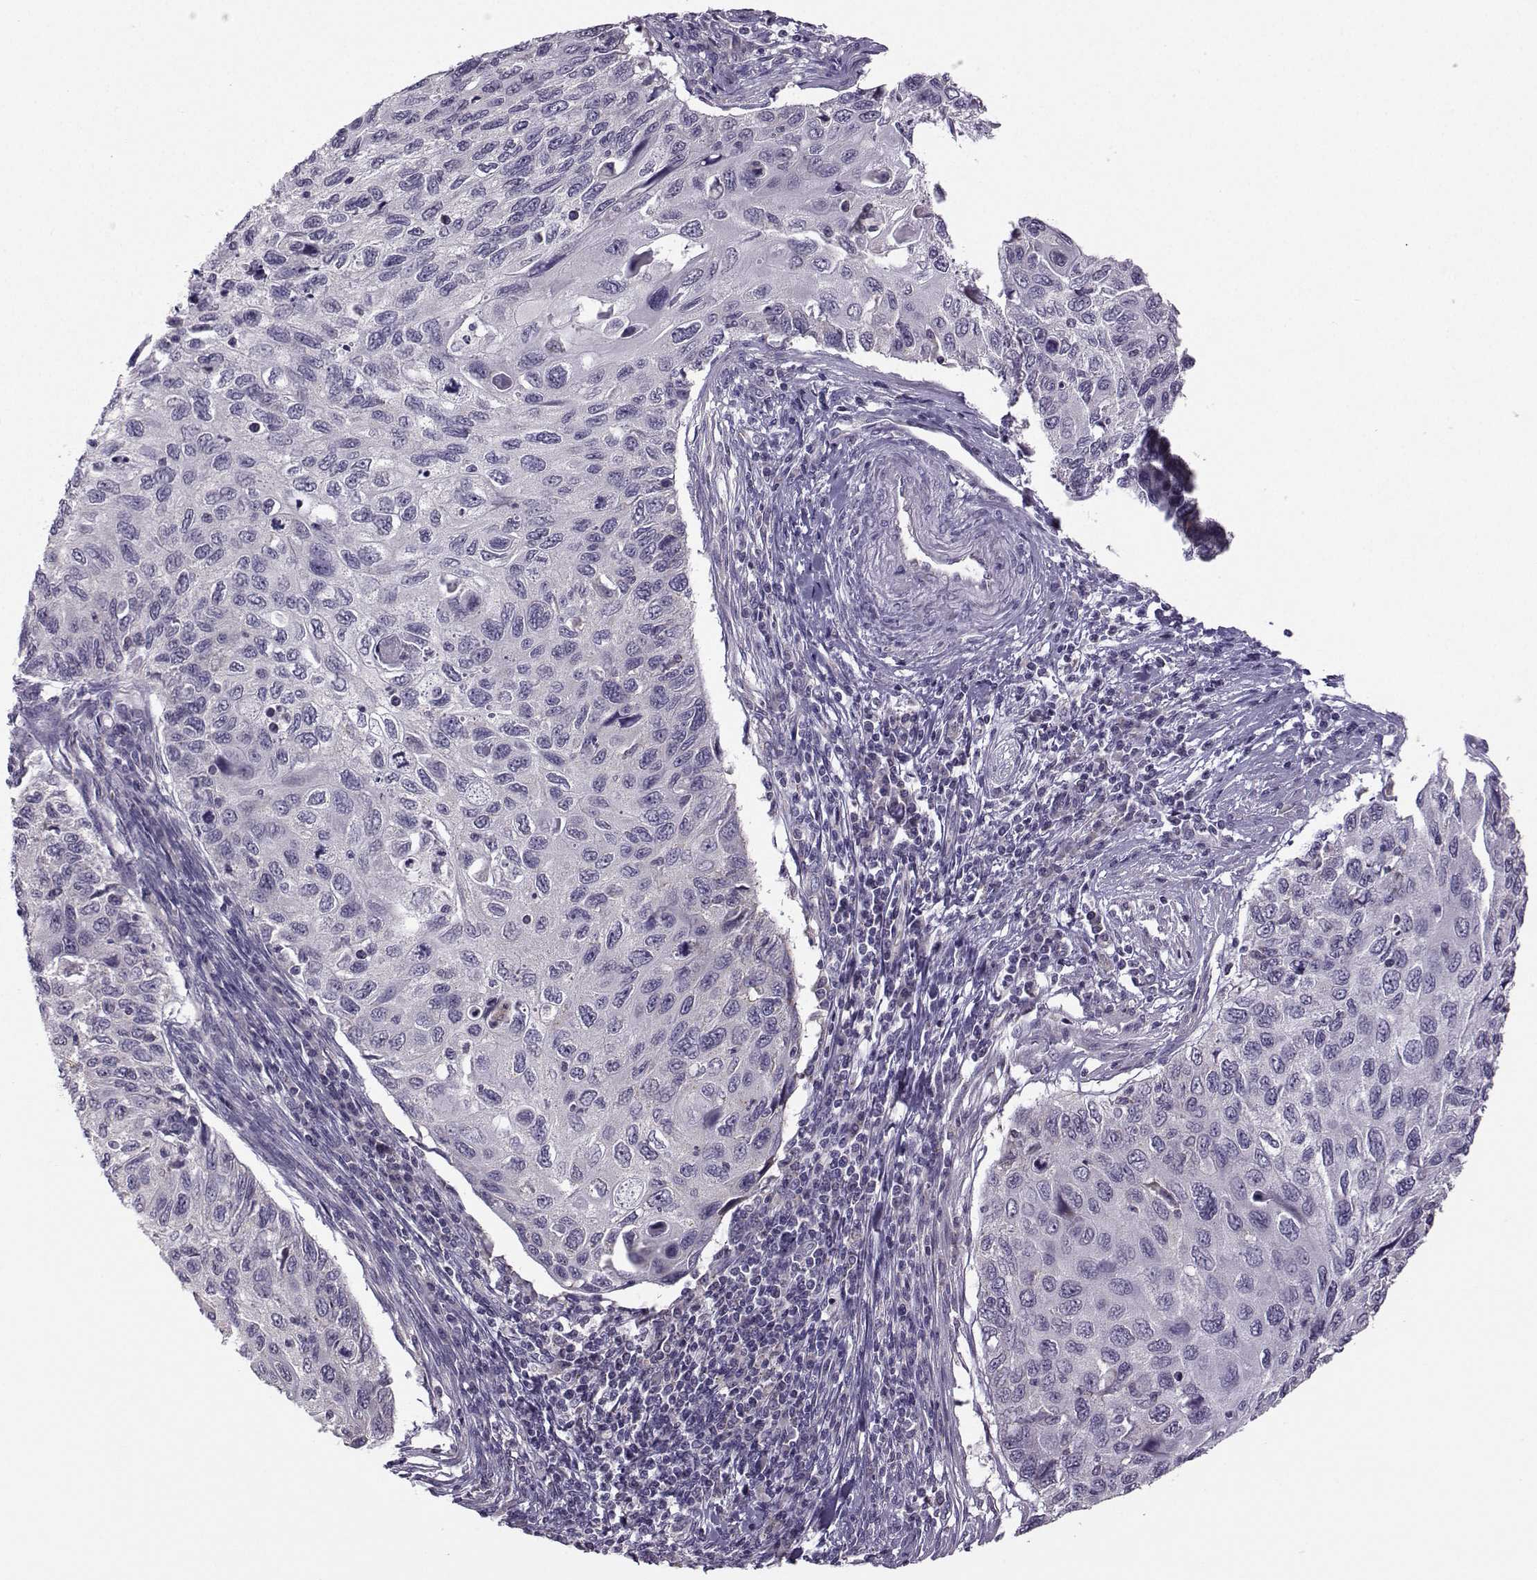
{"staining": {"intensity": "negative", "quantity": "none", "location": "none"}, "tissue": "cervical cancer", "cell_type": "Tumor cells", "image_type": "cancer", "snomed": [{"axis": "morphology", "description": "Squamous cell carcinoma, NOS"}, {"axis": "topography", "description": "Cervix"}], "caption": "DAB (3,3'-diaminobenzidine) immunohistochemical staining of cervical squamous cell carcinoma displays no significant staining in tumor cells.", "gene": "FCAMR", "patient": {"sex": "female", "age": 70}}